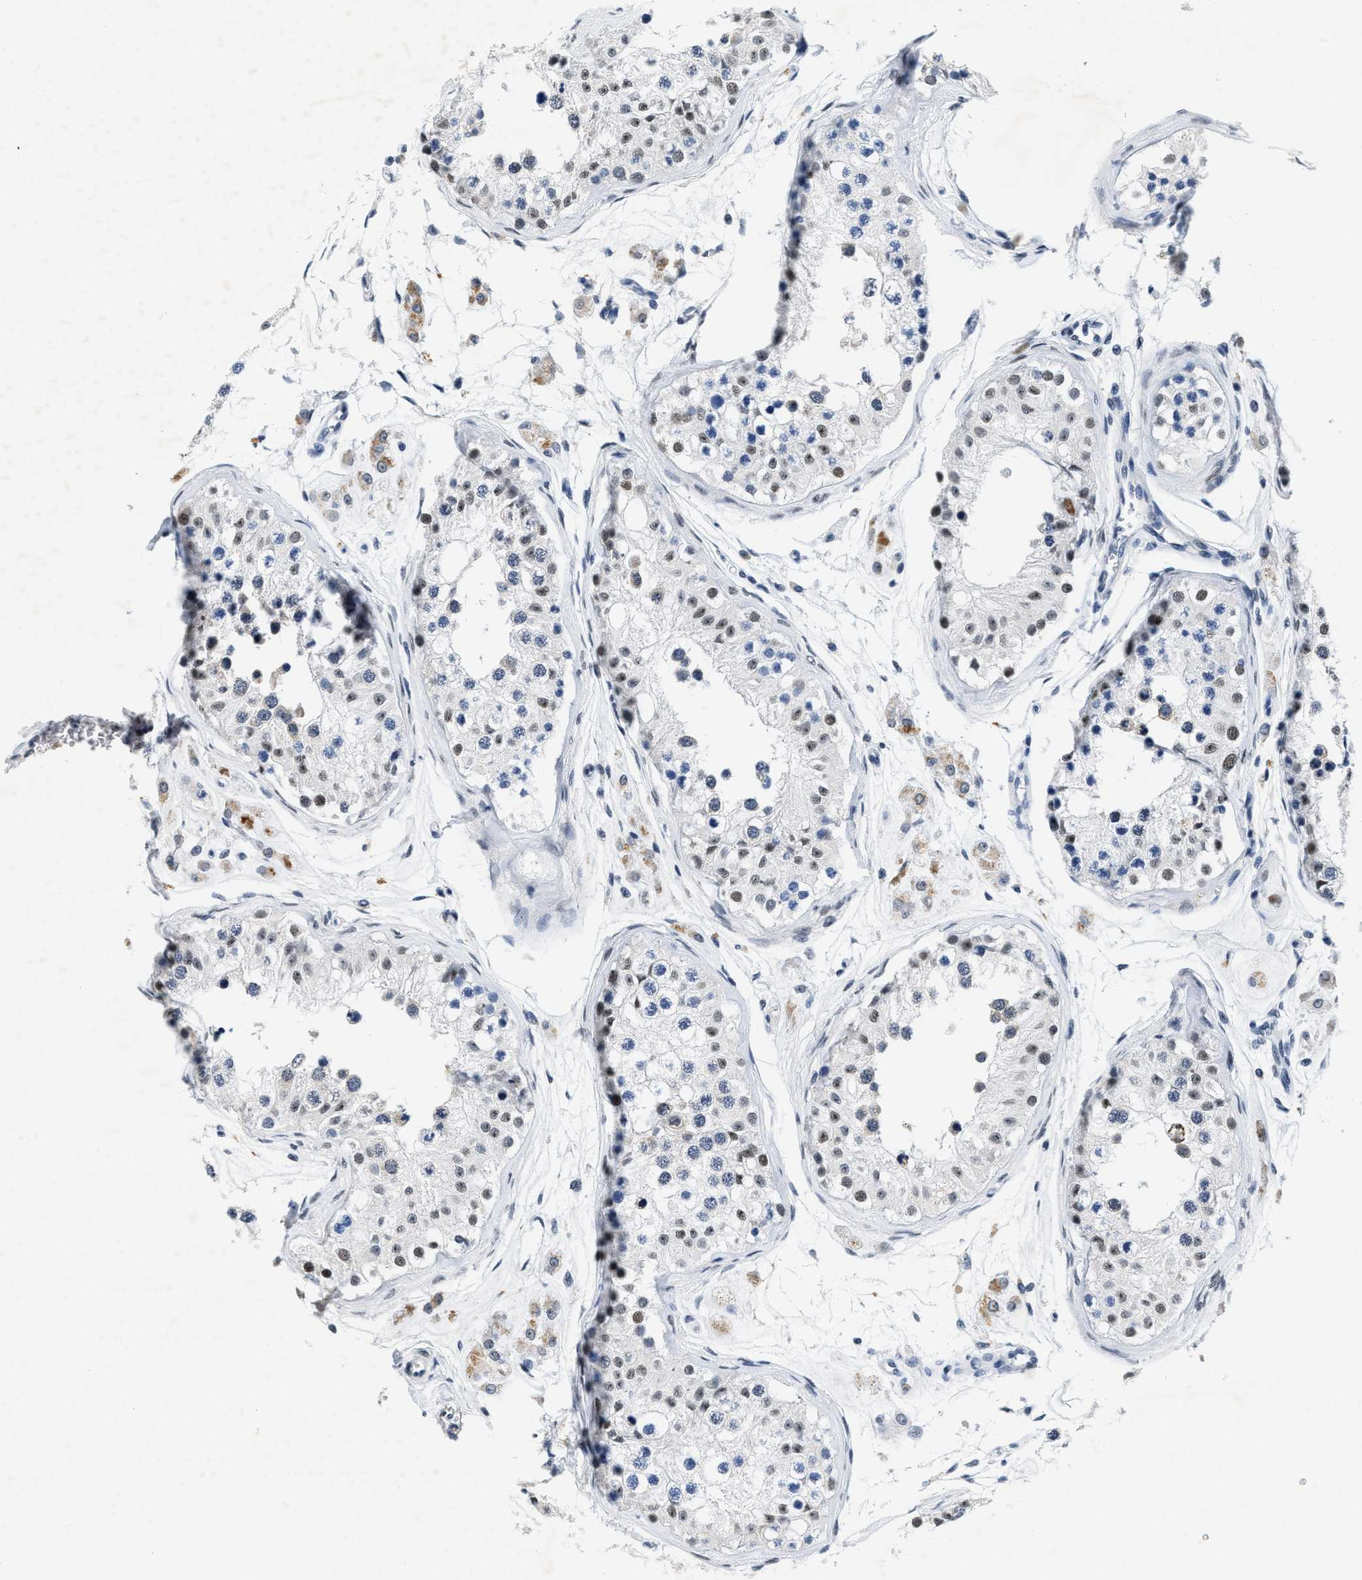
{"staining": {"intensity": "weak", "quantity": "<25%", "location": "nuclear"}, "tissue": "testis", "cell_type": "Cells in seminiferous ducts", "image_type": "normal", "snomed": [{"axis": "morphology", "description": "Normal tissue, NOS"}, {"axis": "morphology", "description": "Adenocarcinoma, metastatic, NOS"}, {"axis": "topography", "description": "Testis"}], "caption": "The photomicrograph shows no staining of cells in seminiferous ducts in unremarkable testis.", "gene": "SETD1B", "patient": {"sex": "male", "age": 26}}